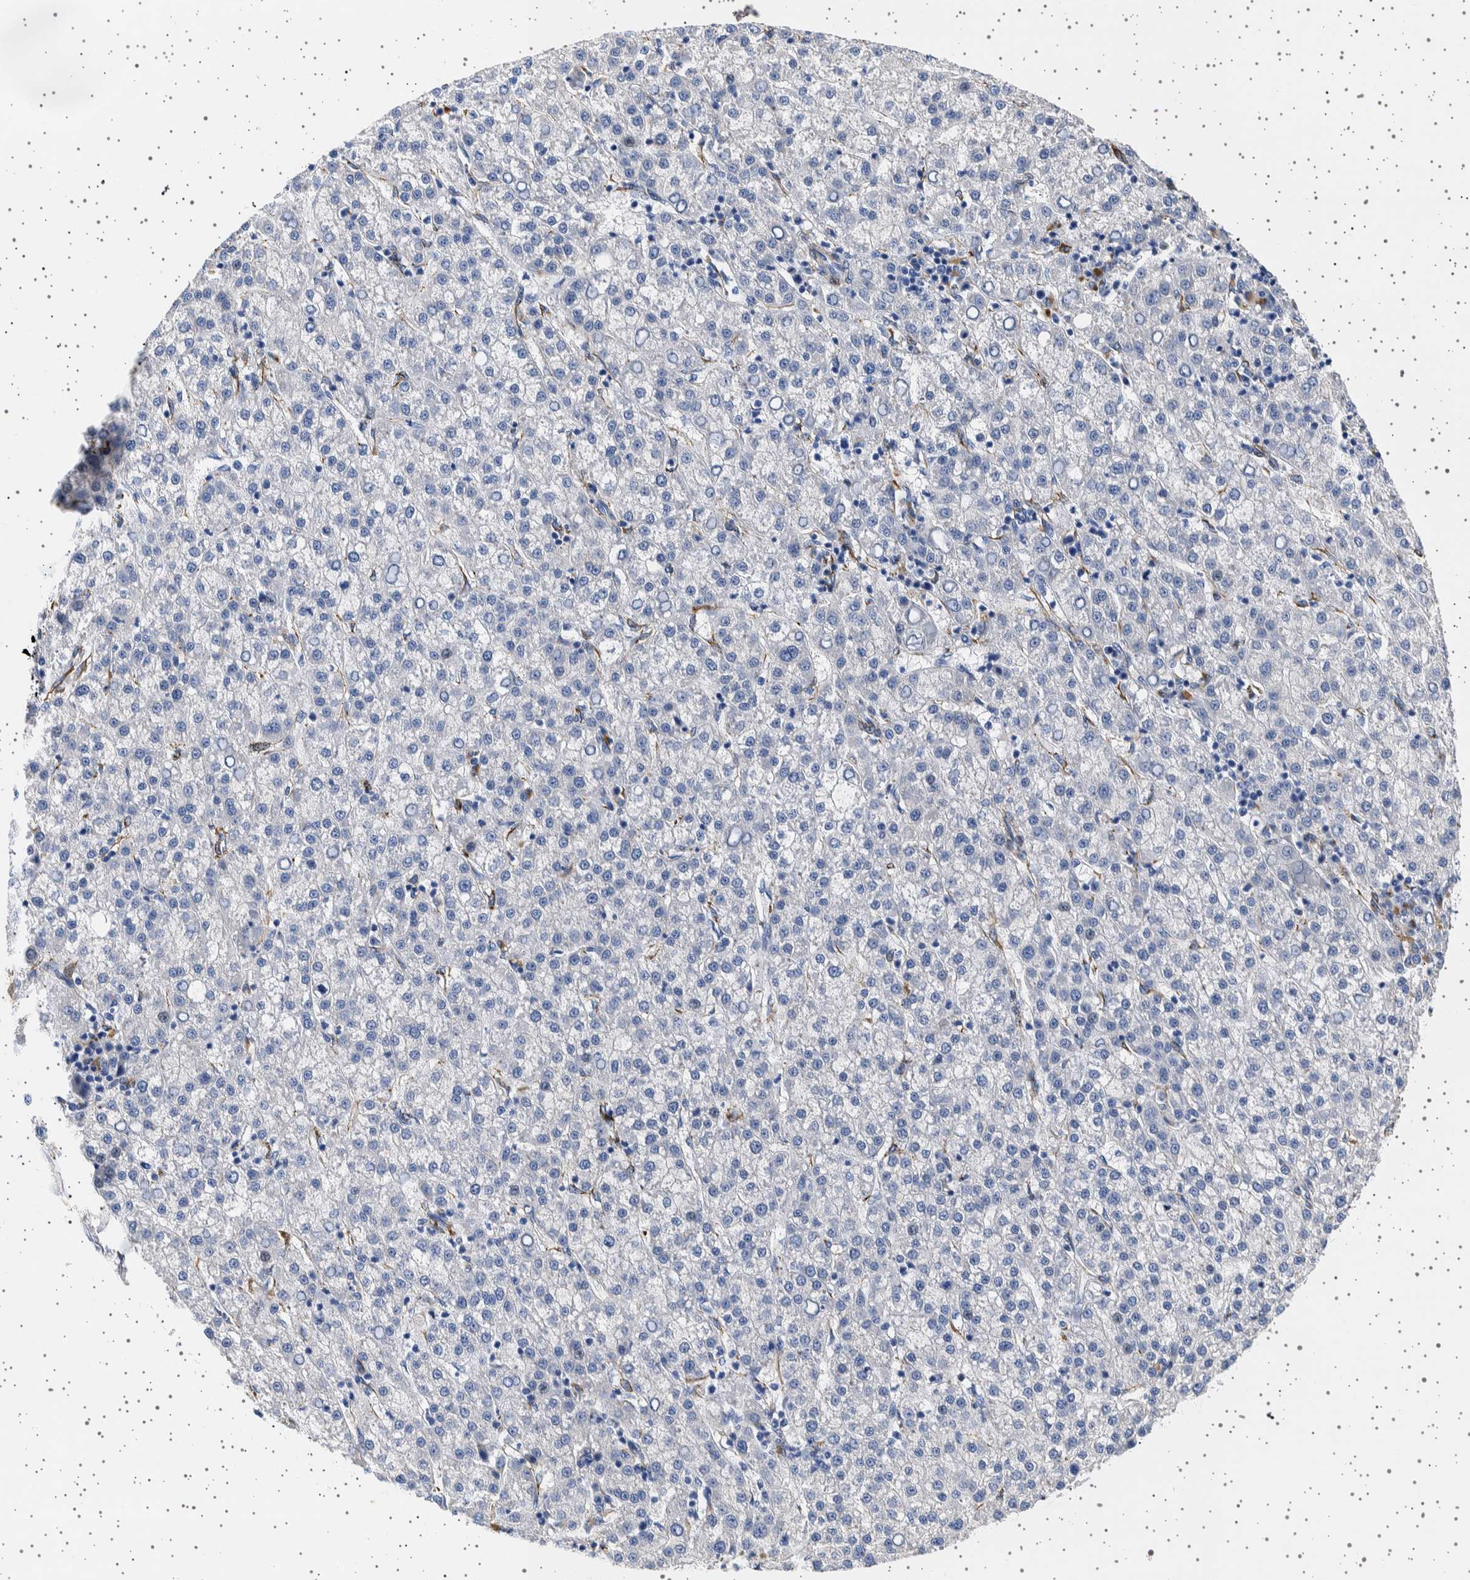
{"staining": {"intensity": "negative", "quantity": "none", "location": "none"}, "tissue": "liver cancer", "cell_type": "Tumor cells", "image_type": "cancer", "snomed": [{"axis": "morphology", "description": "Carcinoma, Hepatocellular, NOS"}, {"axis": "topography", "description": "Liver"}], "caption": "IHC photomicrograph of neoplastic tissue: human liver cancer (hepatocellular carcinoma) stained with DAB exhibits no significant protein positivity in tumor cells.", "gene": "SEPTIN4", "patient": {"sex": "female", "age": 58}}